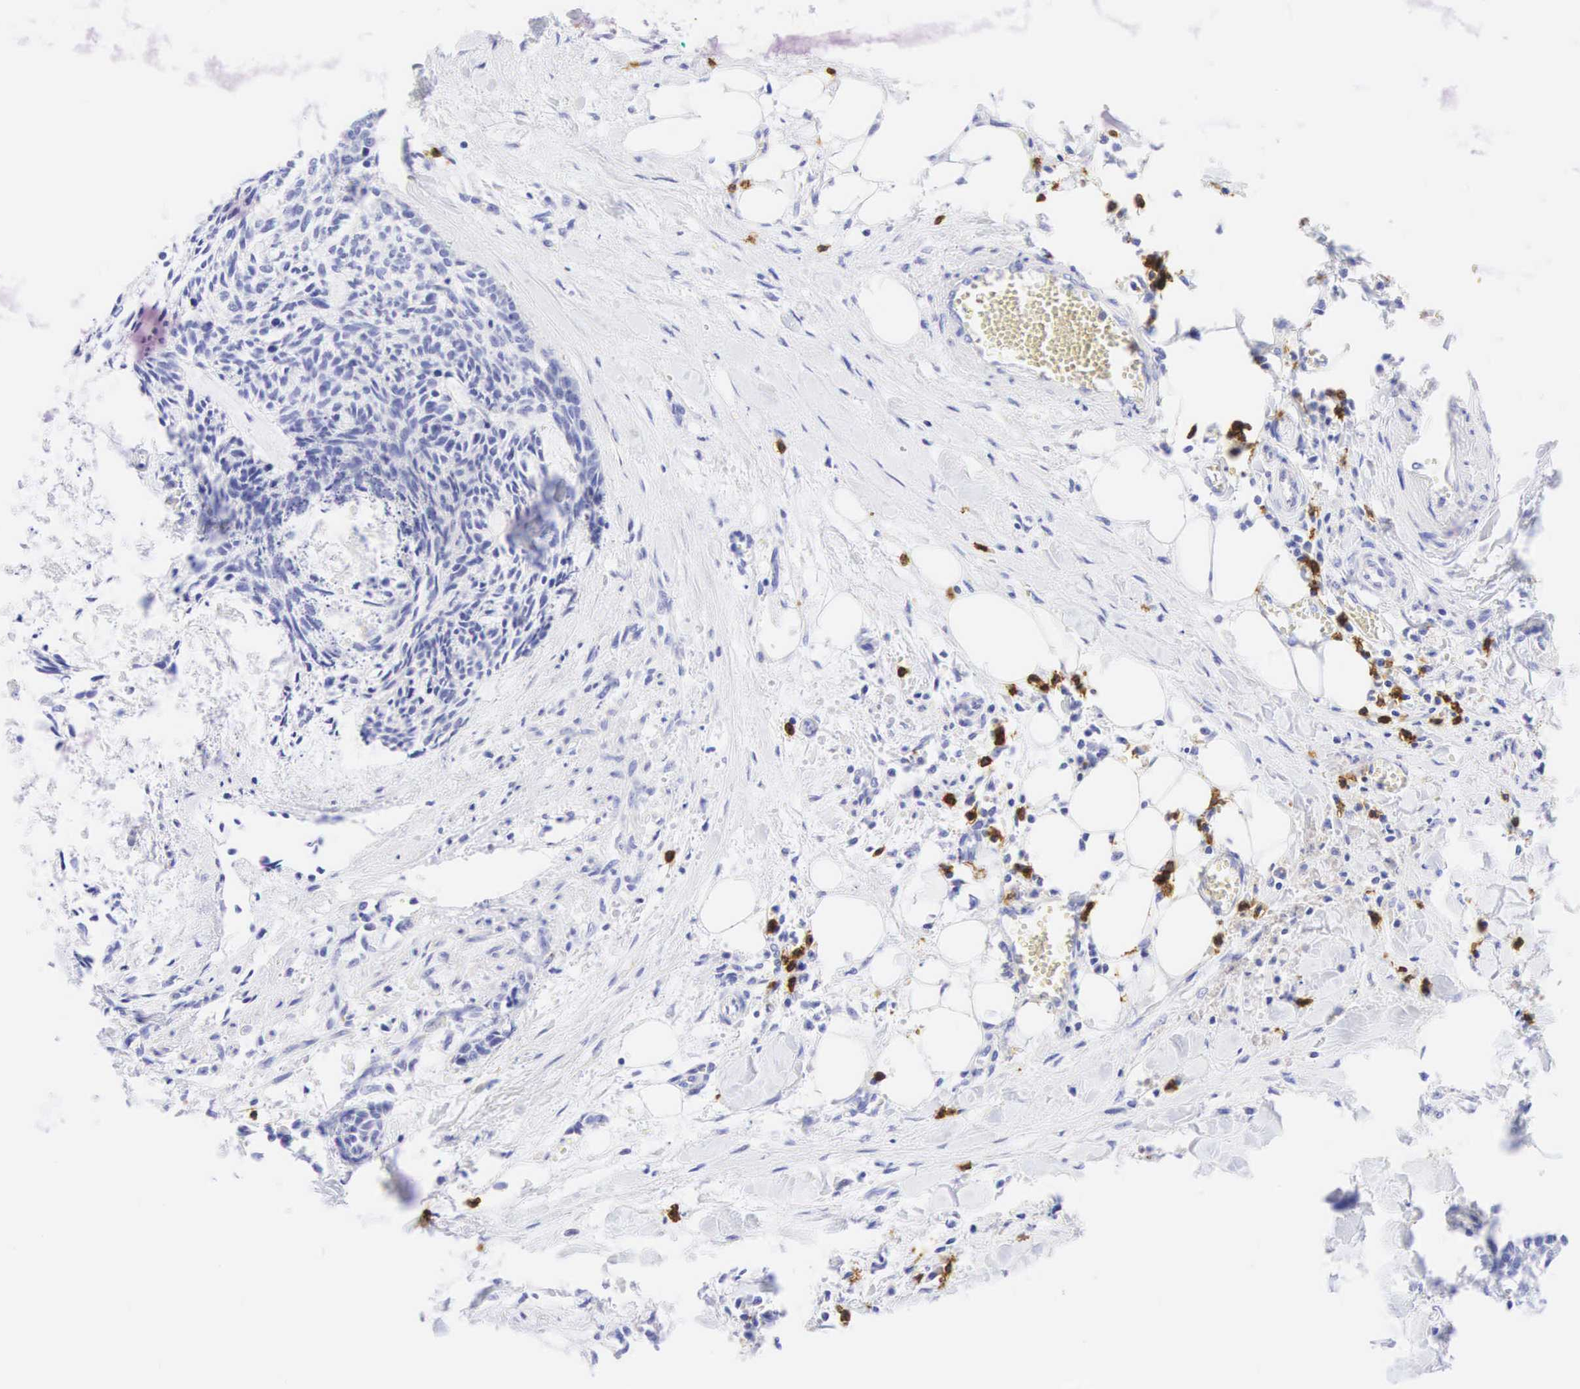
{"staining": {"intensity": "negative", "quantity": "none", "location": "none"}, "tissue": "head and neck cancer", "cell_type": "Tumor cells", "image_type": "cancer", "snomed": [{"axis": "morphology", "description": "Squamous cell carcinoma, NOS"}, {"axis": "topography", "description": "Salivary gland"}, {"axis": "topography", "description": "Head-Neck"}], "caption": "Head and neck cancer (squamous cell carcinoma) was stained to show a protein in brown. There is no significant positivity in tumor cells.", "gene": "CD8A", "patient": {"sex": "male", "age": 70}}